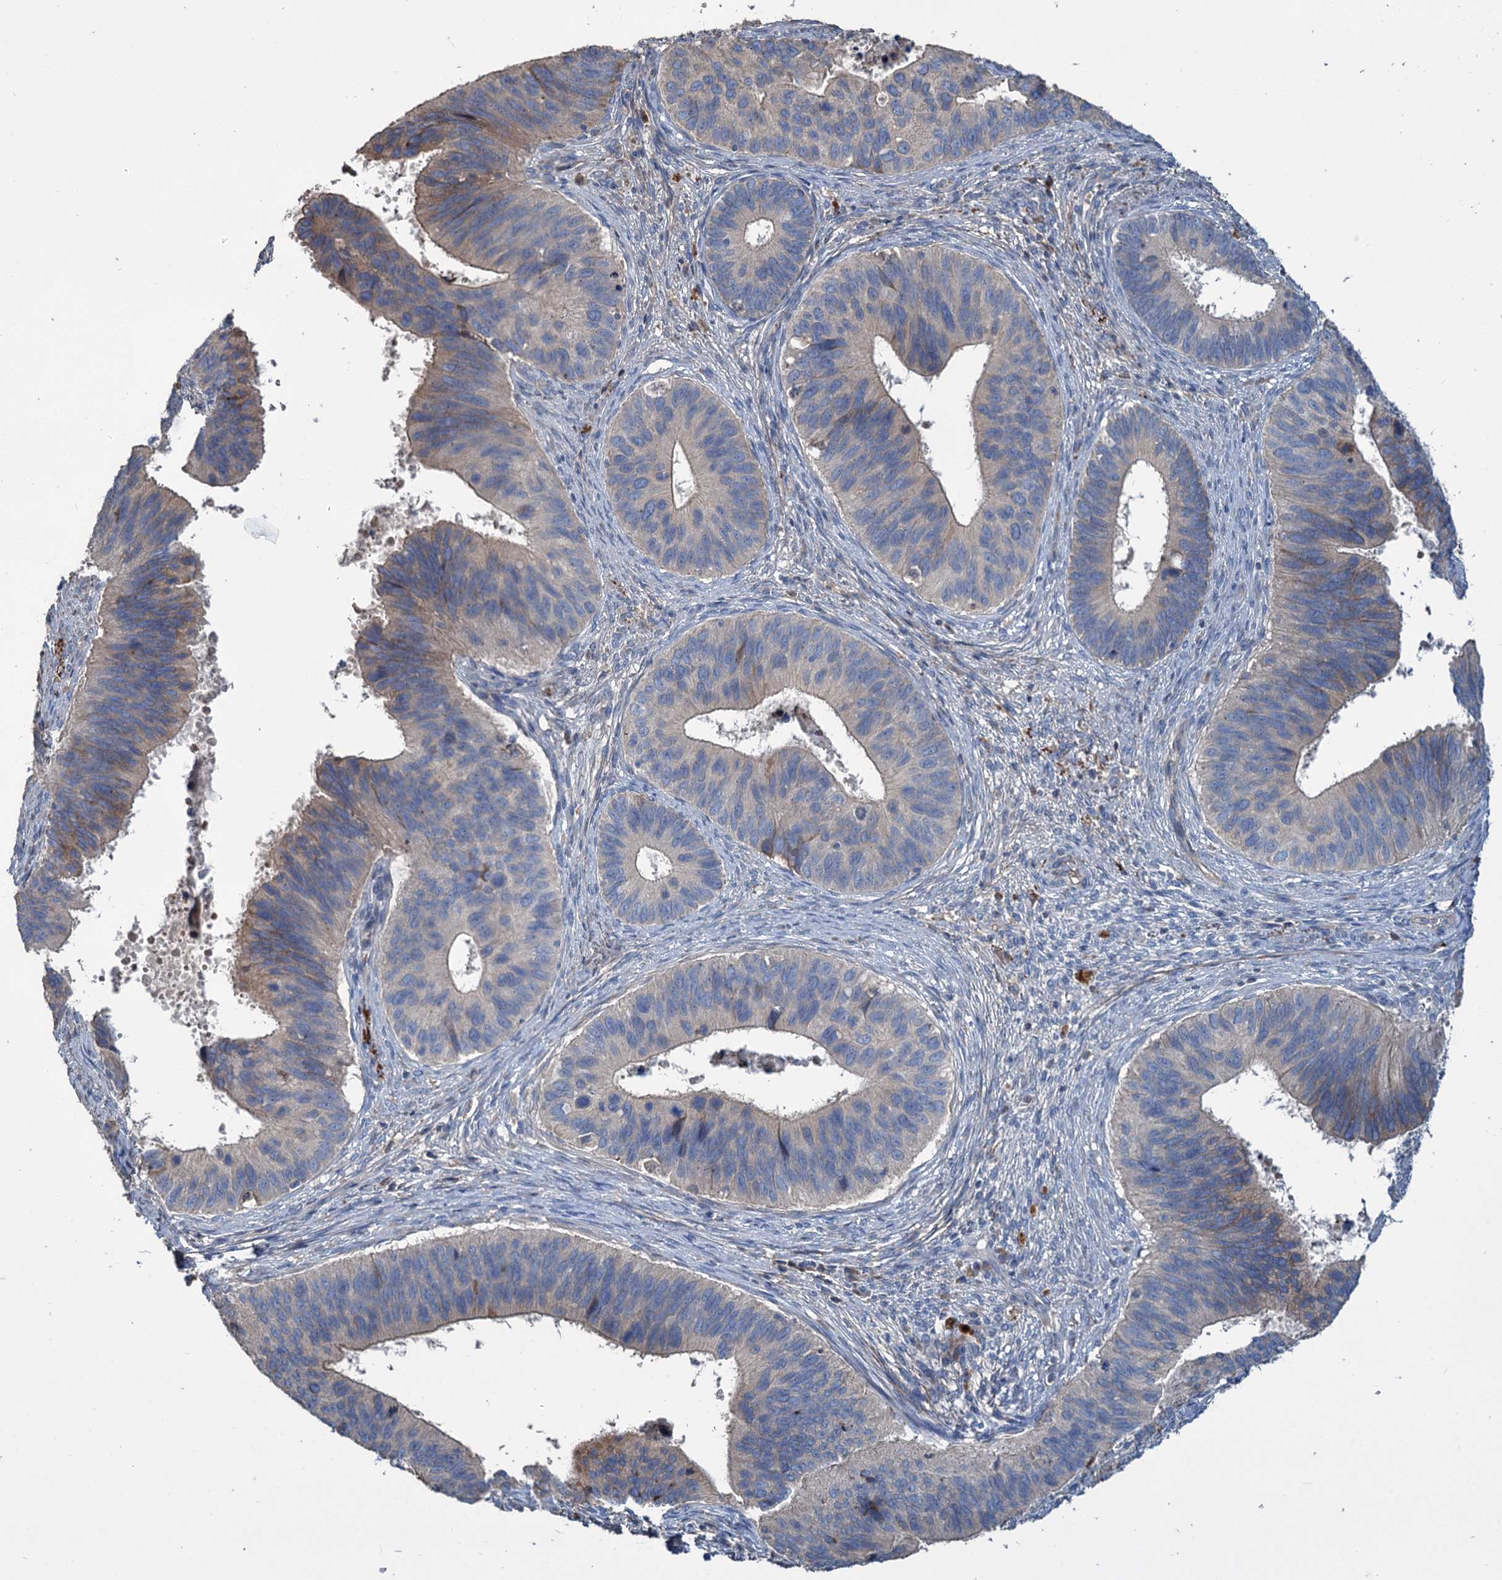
{"staining": {"intensity": "weak", "quantity": "<25%", "location": "cytoplasmic/membranous"}, "tissue": "cervical cancer", "cell_type": "Tumor cells", "image_type": "cancer", "snomed": [{"axis": "morphology", "description": "Adenocarcinoma, NOS"}, {"axis": "topography", "description": "Cervix"}], "caption": "Tumor cells show no significant staining in cervical cancer. (Brightfield microscopy of DAB (3,3'-diaminobenzidine) immunohistochemistry at high magnification).", "gene": "URAD", "patient": {"sex": "female", "age": 42}}